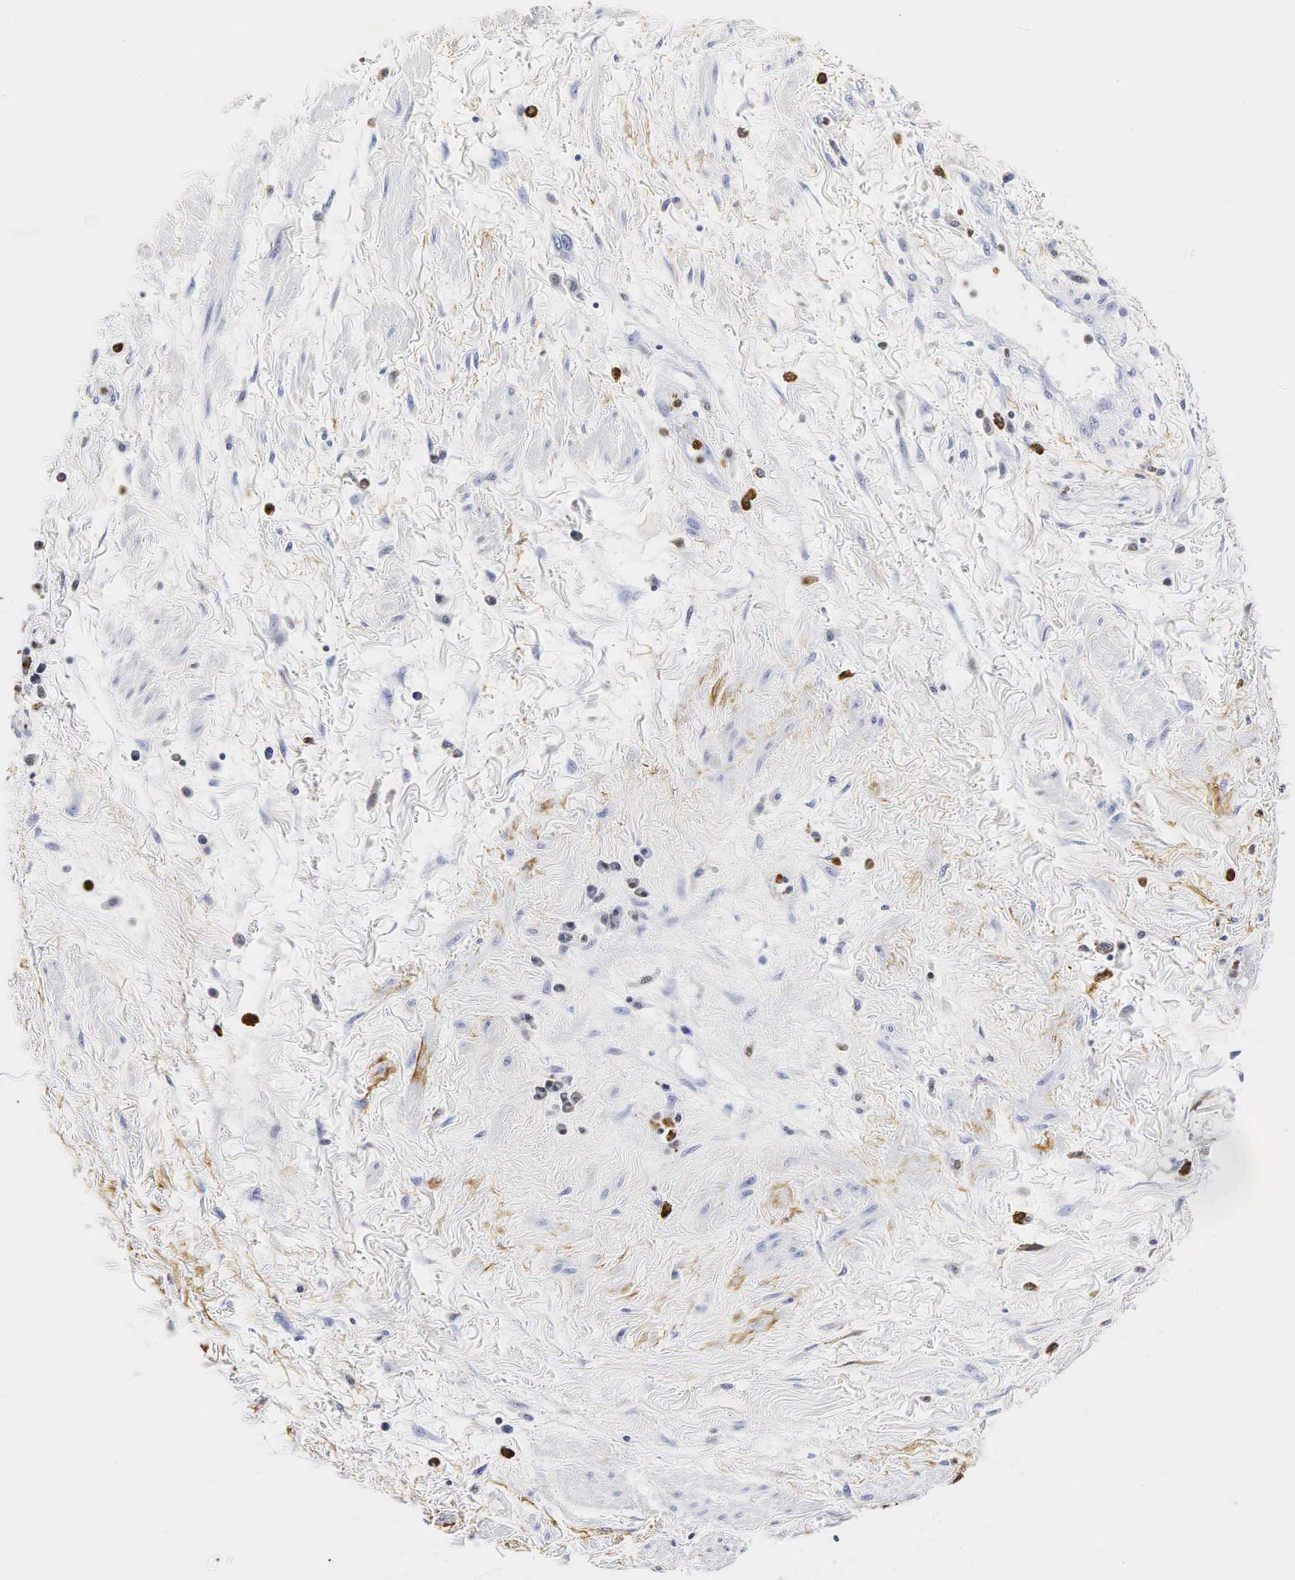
{"staining": {"intensity": "weak", "quantity": "<25%", "location": "cytoplasmic/membranous"}, "tissue": "cervical cancer", "cell_type": "Tumor cells", "image_type": "cancer", "snomed": [{"axis": "morphology", "description": "Squamous cell carcinoma, NOS"}, {"axis": "topography", "description": "Cervix"}], "caption": "An immunohistochemistry micrograph of cervical squamous cell carcinoma is shown. There is no staining in tumor cells of cervical squamous cell carcinoma.", "gene": "LYZ", "patient": {"sex": "female", "age": 57}}